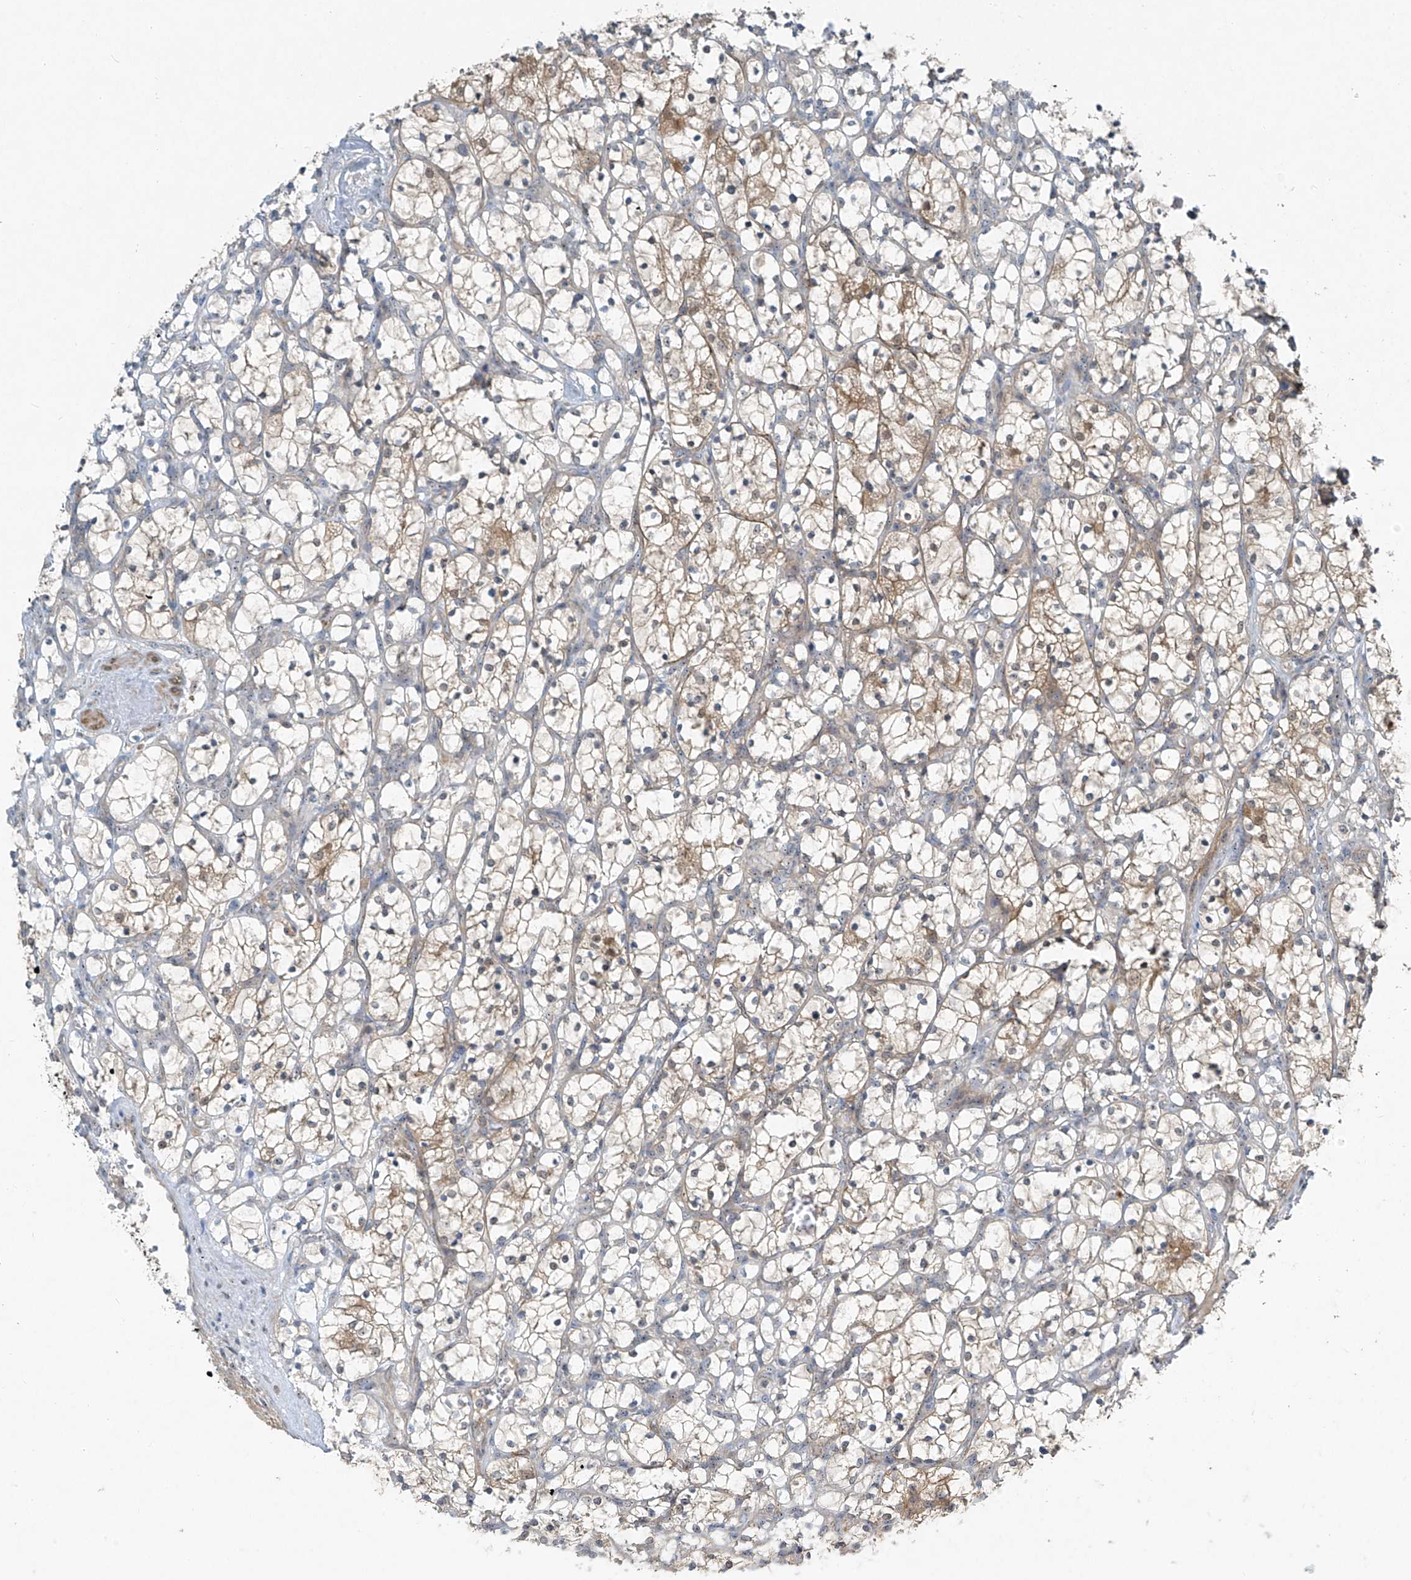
{"staining": {"intensity": "weak", "quantity": "25%-75%", "location": "cytoplasmic/membranous"}, "tissue": "renal cancer", "cell_type": "Tumor cells", "image_type": "cancer", "snomed": [{"axis": "morphology", "description": "Adenocarcinoma, NOS"}, {"axis": "topography", "description": "Kidney"}], "caption": "This photomicrograph displays renal cancer (adenocarcinoma) stained with immunohistochemistry (IHC) to label a protein in brown. The cytoplasmic/membranous of tumor cells show weak positivity for the protein. Nuclei are counter-stained blue.", "gene": "PPCS", "patient": {"sex": "female", "age": 69}}